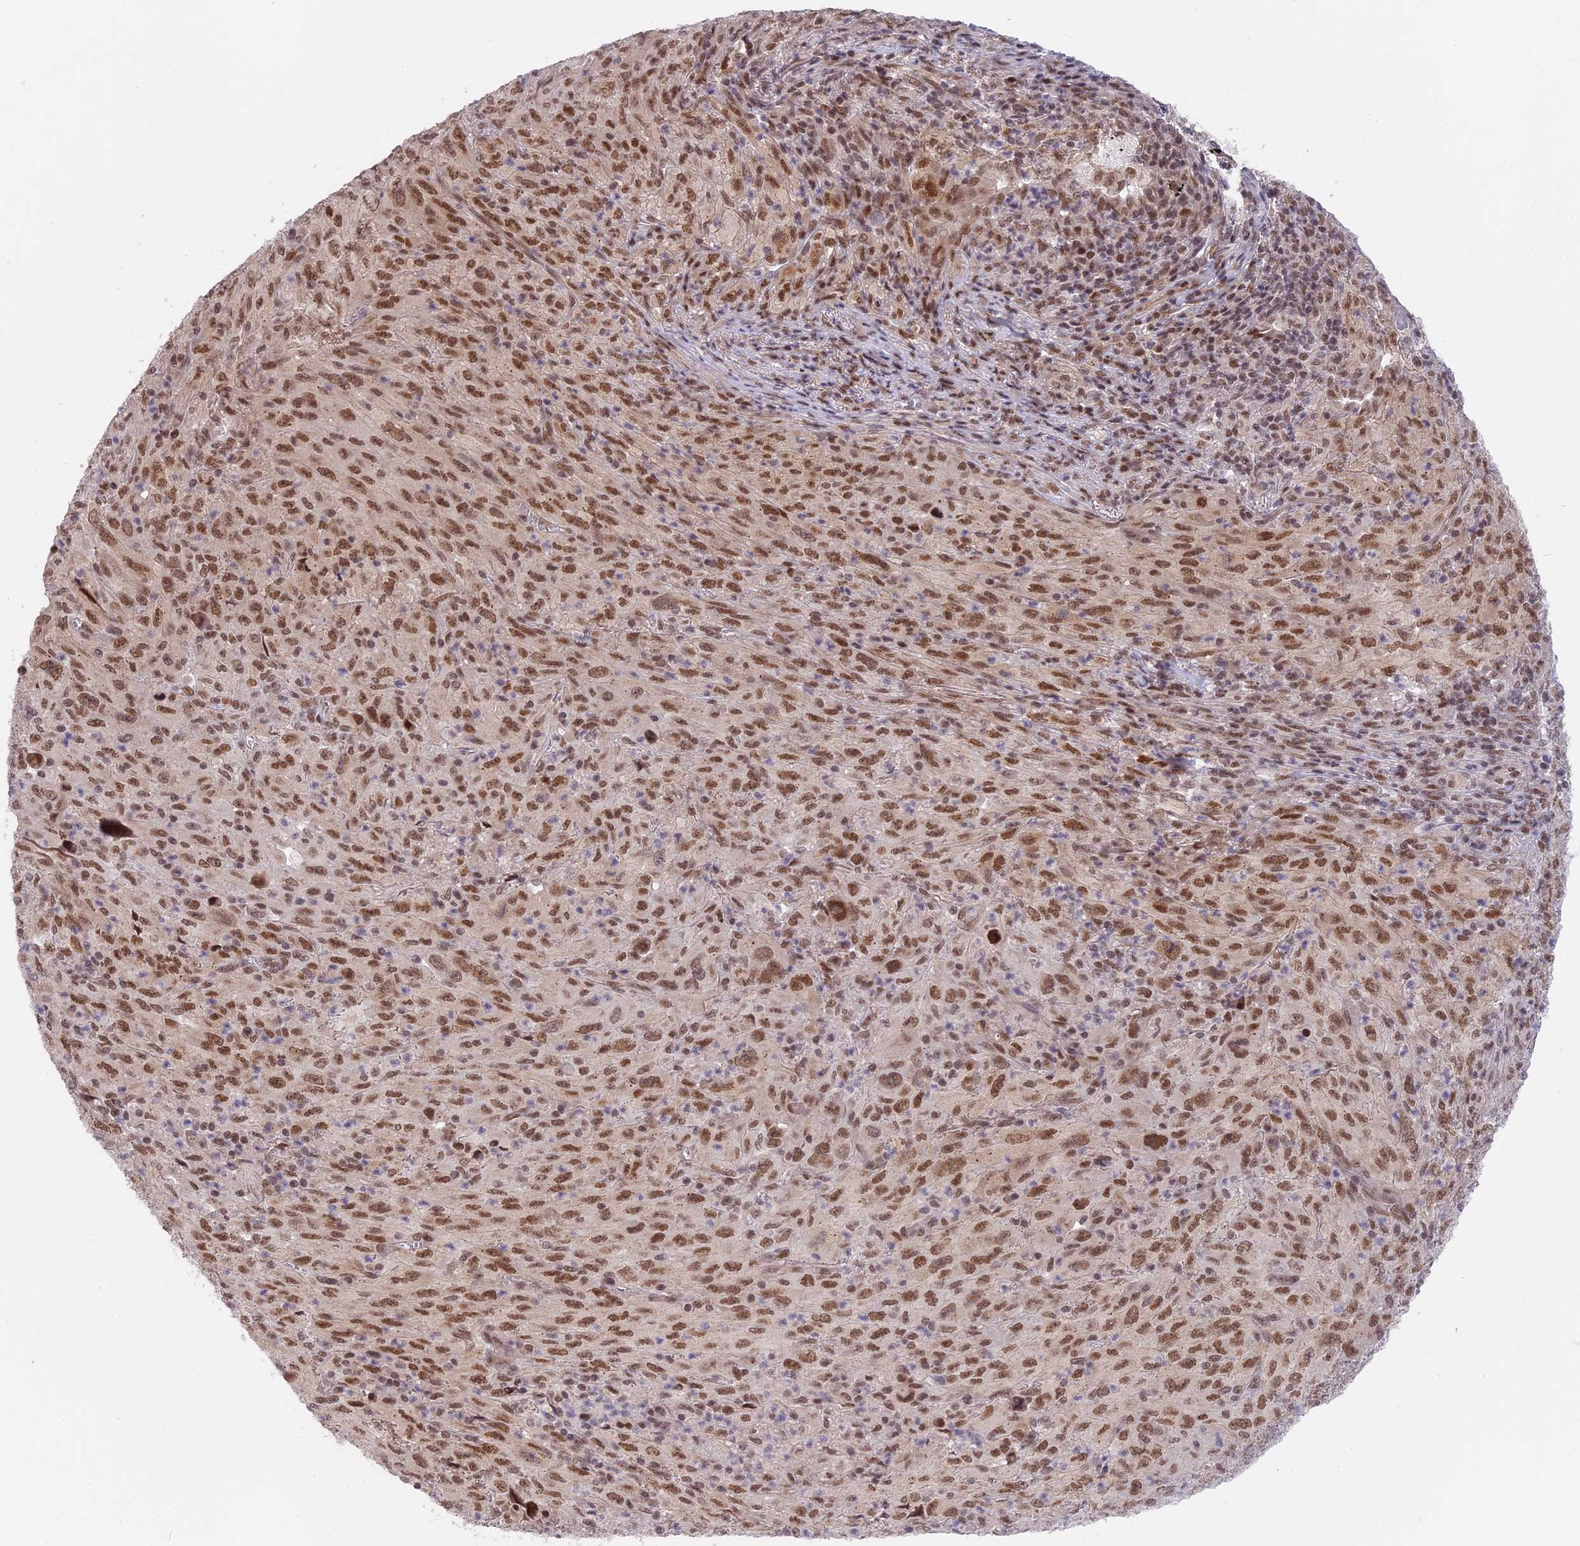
{"staining": {"intensity": "moderate", "quantity": ">75%", "location": "nuclear"}, "tissue": "melanoma", "cell_type": "Tumor cells", "image_type": "cancer", "snomed": [{"axis": "morphology", "description": "Malignant melanoma, Metastatic site"}, {"axis": "topography", "description": "Skin"}], "caption": "Melanoma stained for a protein displays moderate nuclear positivity in tumor cells. (Brightfield microscopy of DAB IHC at high magnification).", "gene": "POLR2C", "patient": {"sex": "female", "age": 56}}